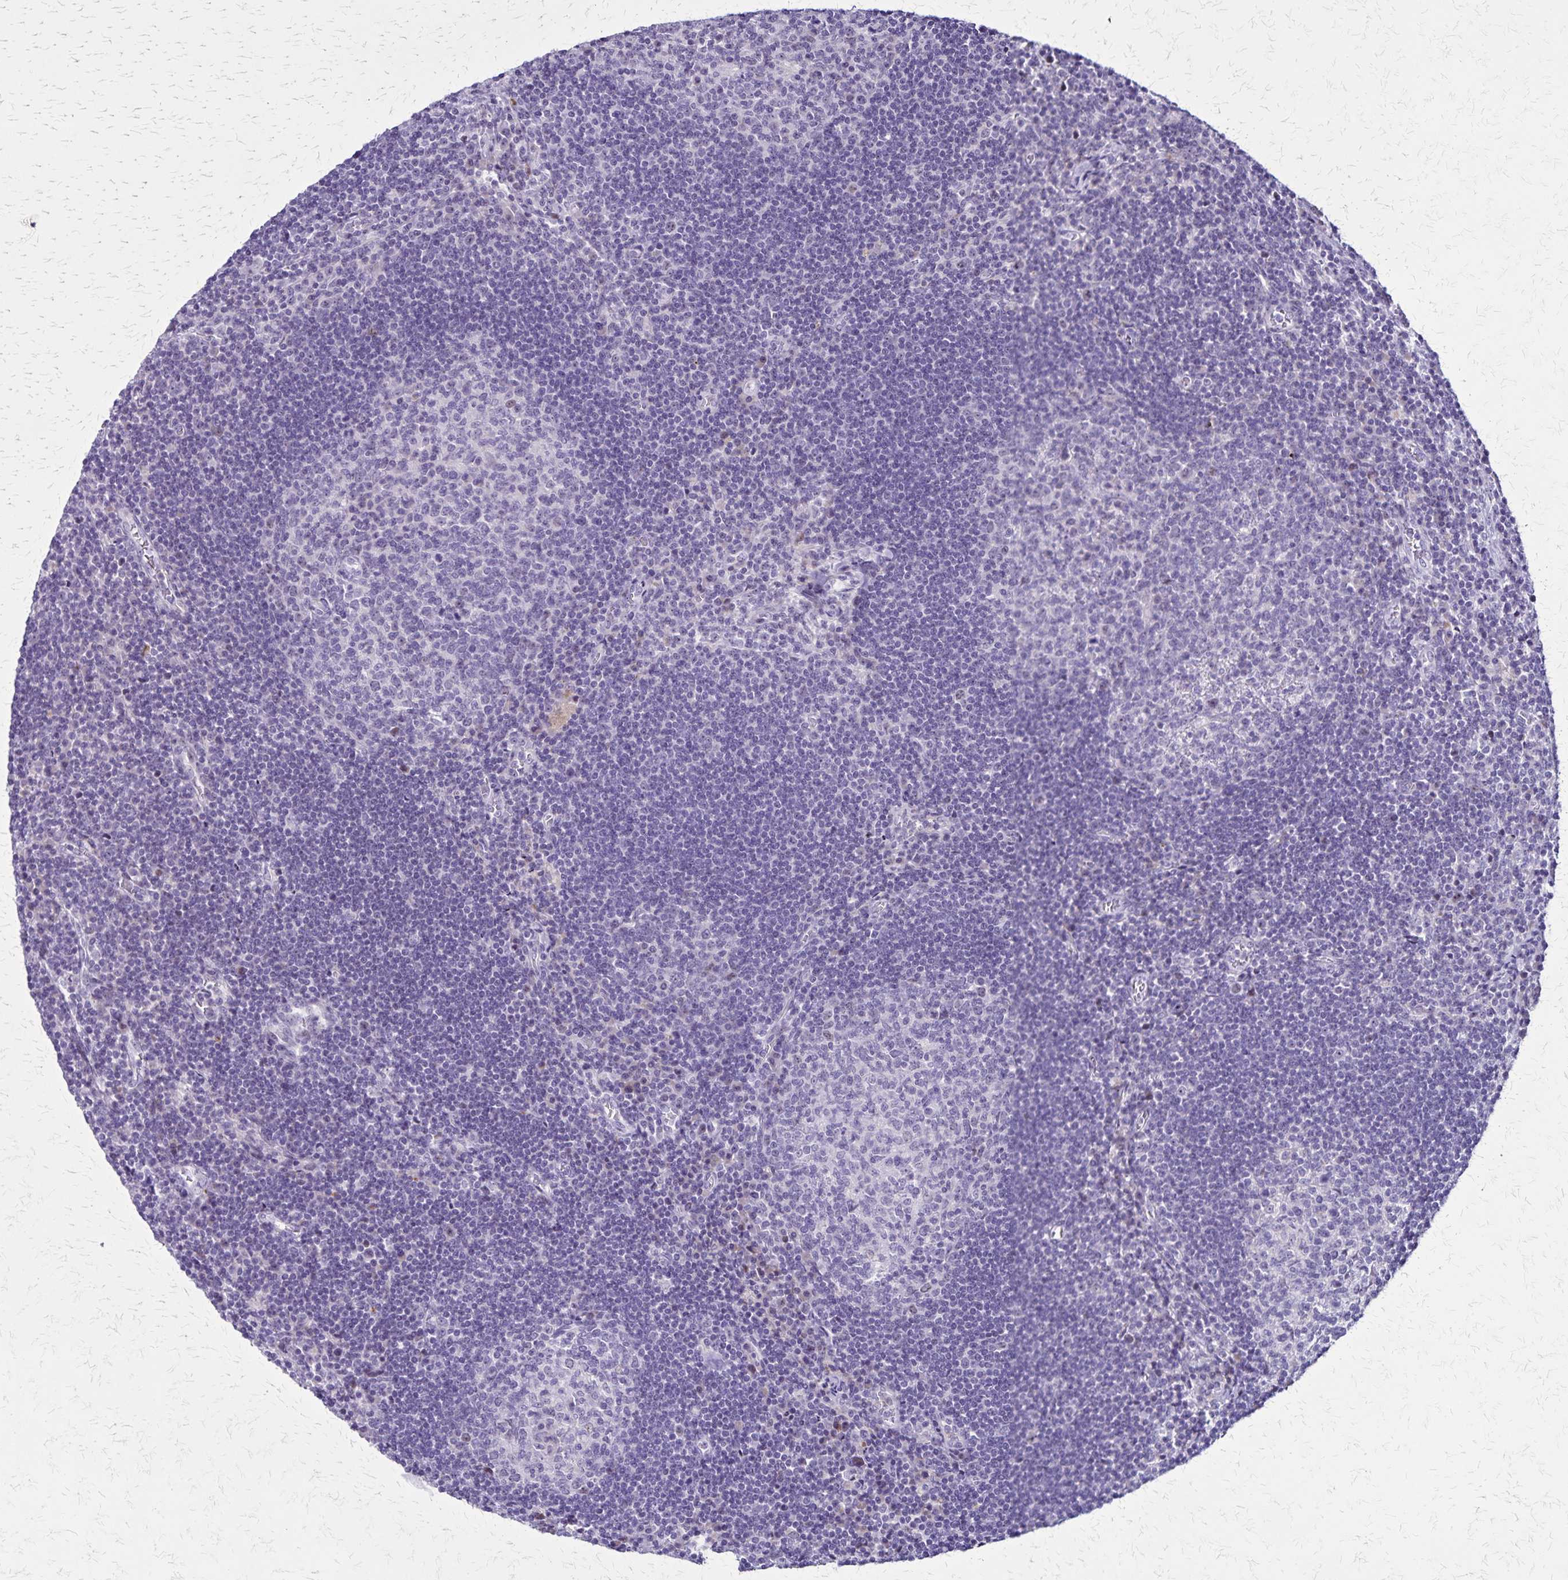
{"staining": {"intensity": "negative", "quantity": "none", "location": "none"}, "tissue": "lymph node", "cell_type": "Germinal center cells", "image_type": "normal", "snomed": [{"axis": "morphology", "description": "Normal tissue, NOS"}, {"axis": "topography", "description": "Lymph node"}], "caption": "The IHC histopathology image has no significant positivity in germinal center cells of lymph node.", "gene": "OR51B5", "patient": {"sex": "male", "age": 67}}